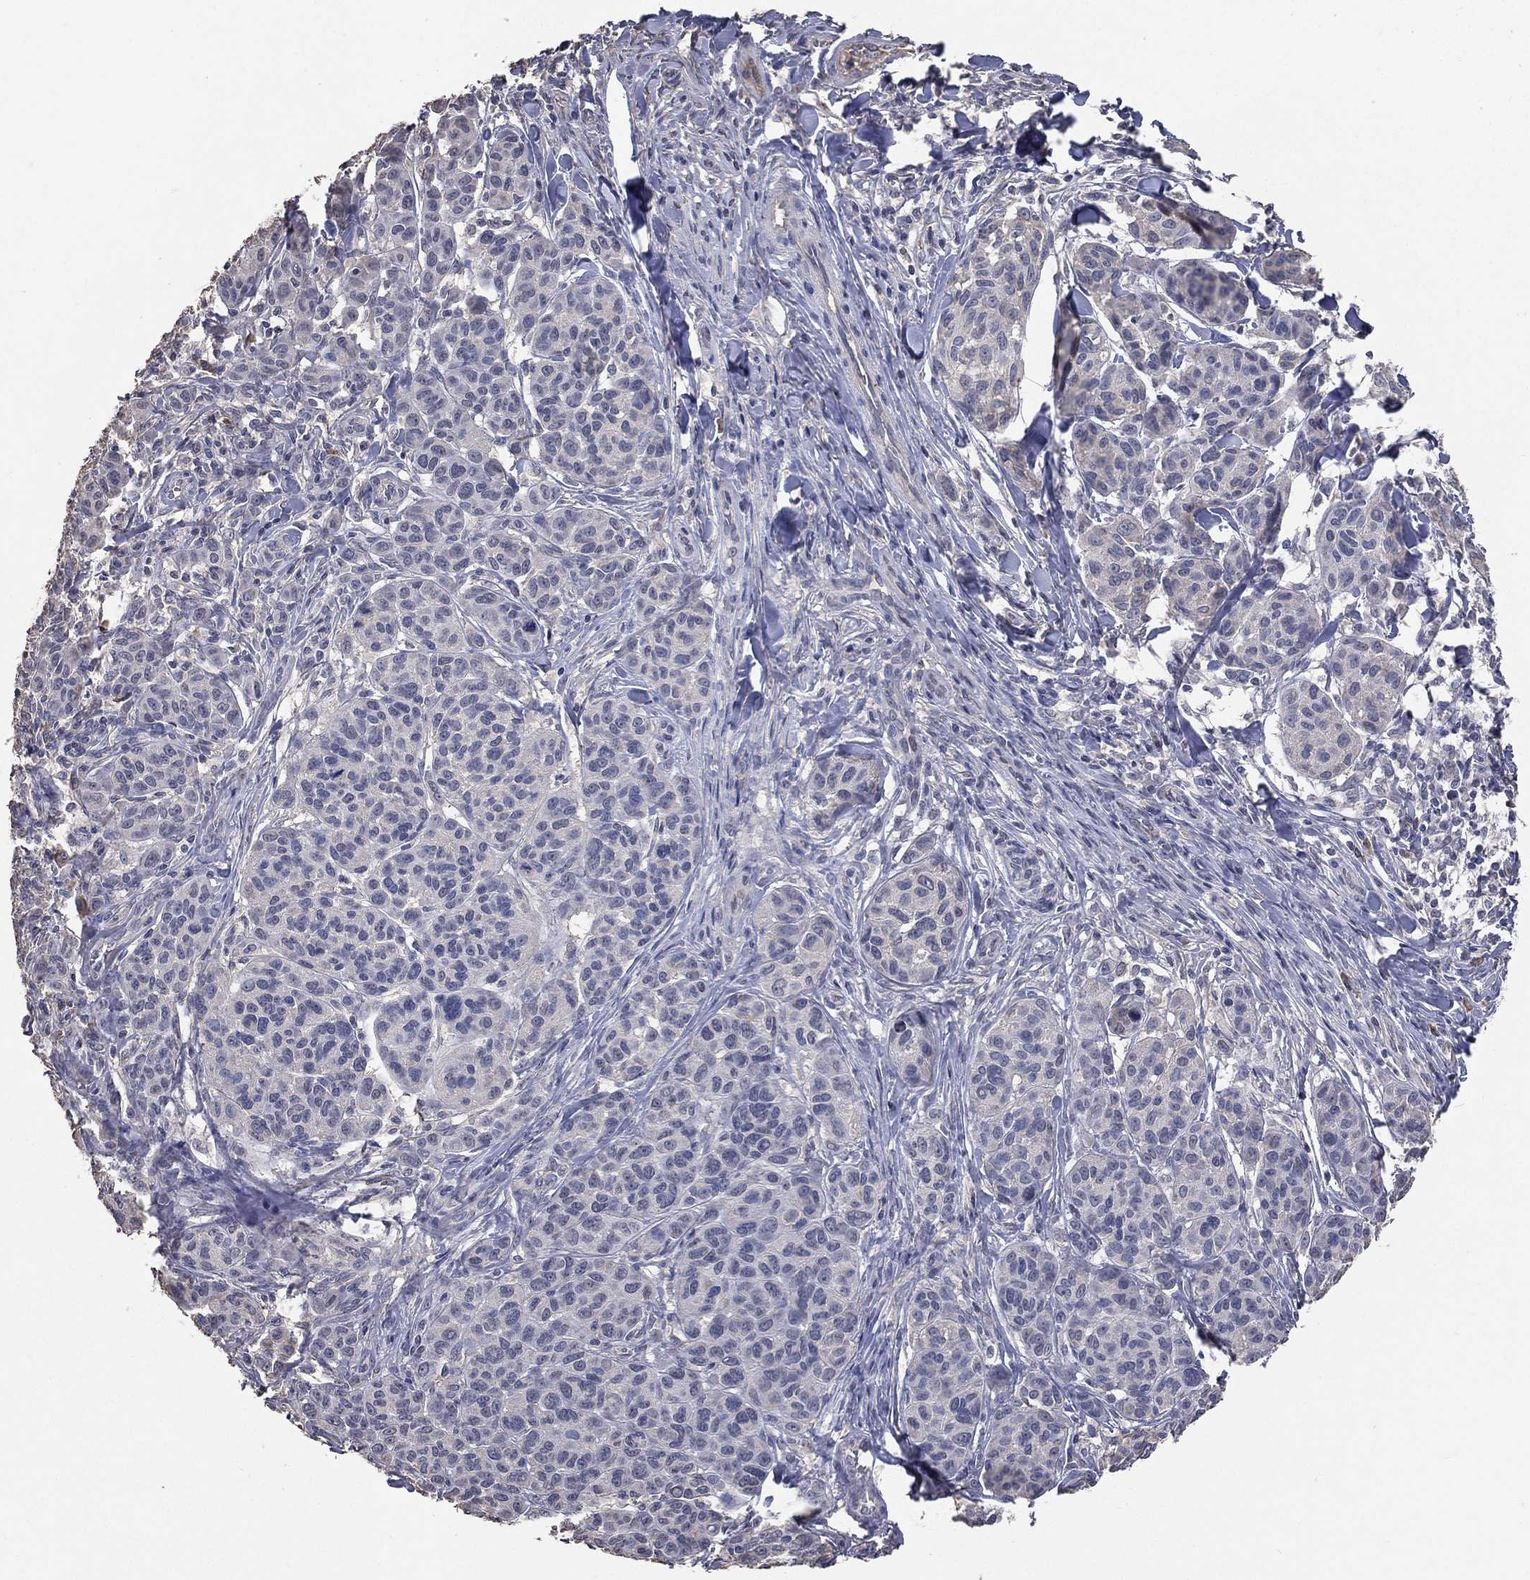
{"staining": {"intensity": "negative", "quantity": "none", "location": "none"}, "tissue": "melanoma", "cell_type": "Tumor cells", "image_type": "cancer", "snomed": [{"axis": "morphology", "description": "Malignant melanoma, NOS"}, {"axis": "topography", "description": "Skin"}], "caption": "Immunohistochemical staining of human malignant melanoma reveals no significant expression in tumor cells.", "gene": "SNAP25", "patient": {"sex": "male", "age": 79}}